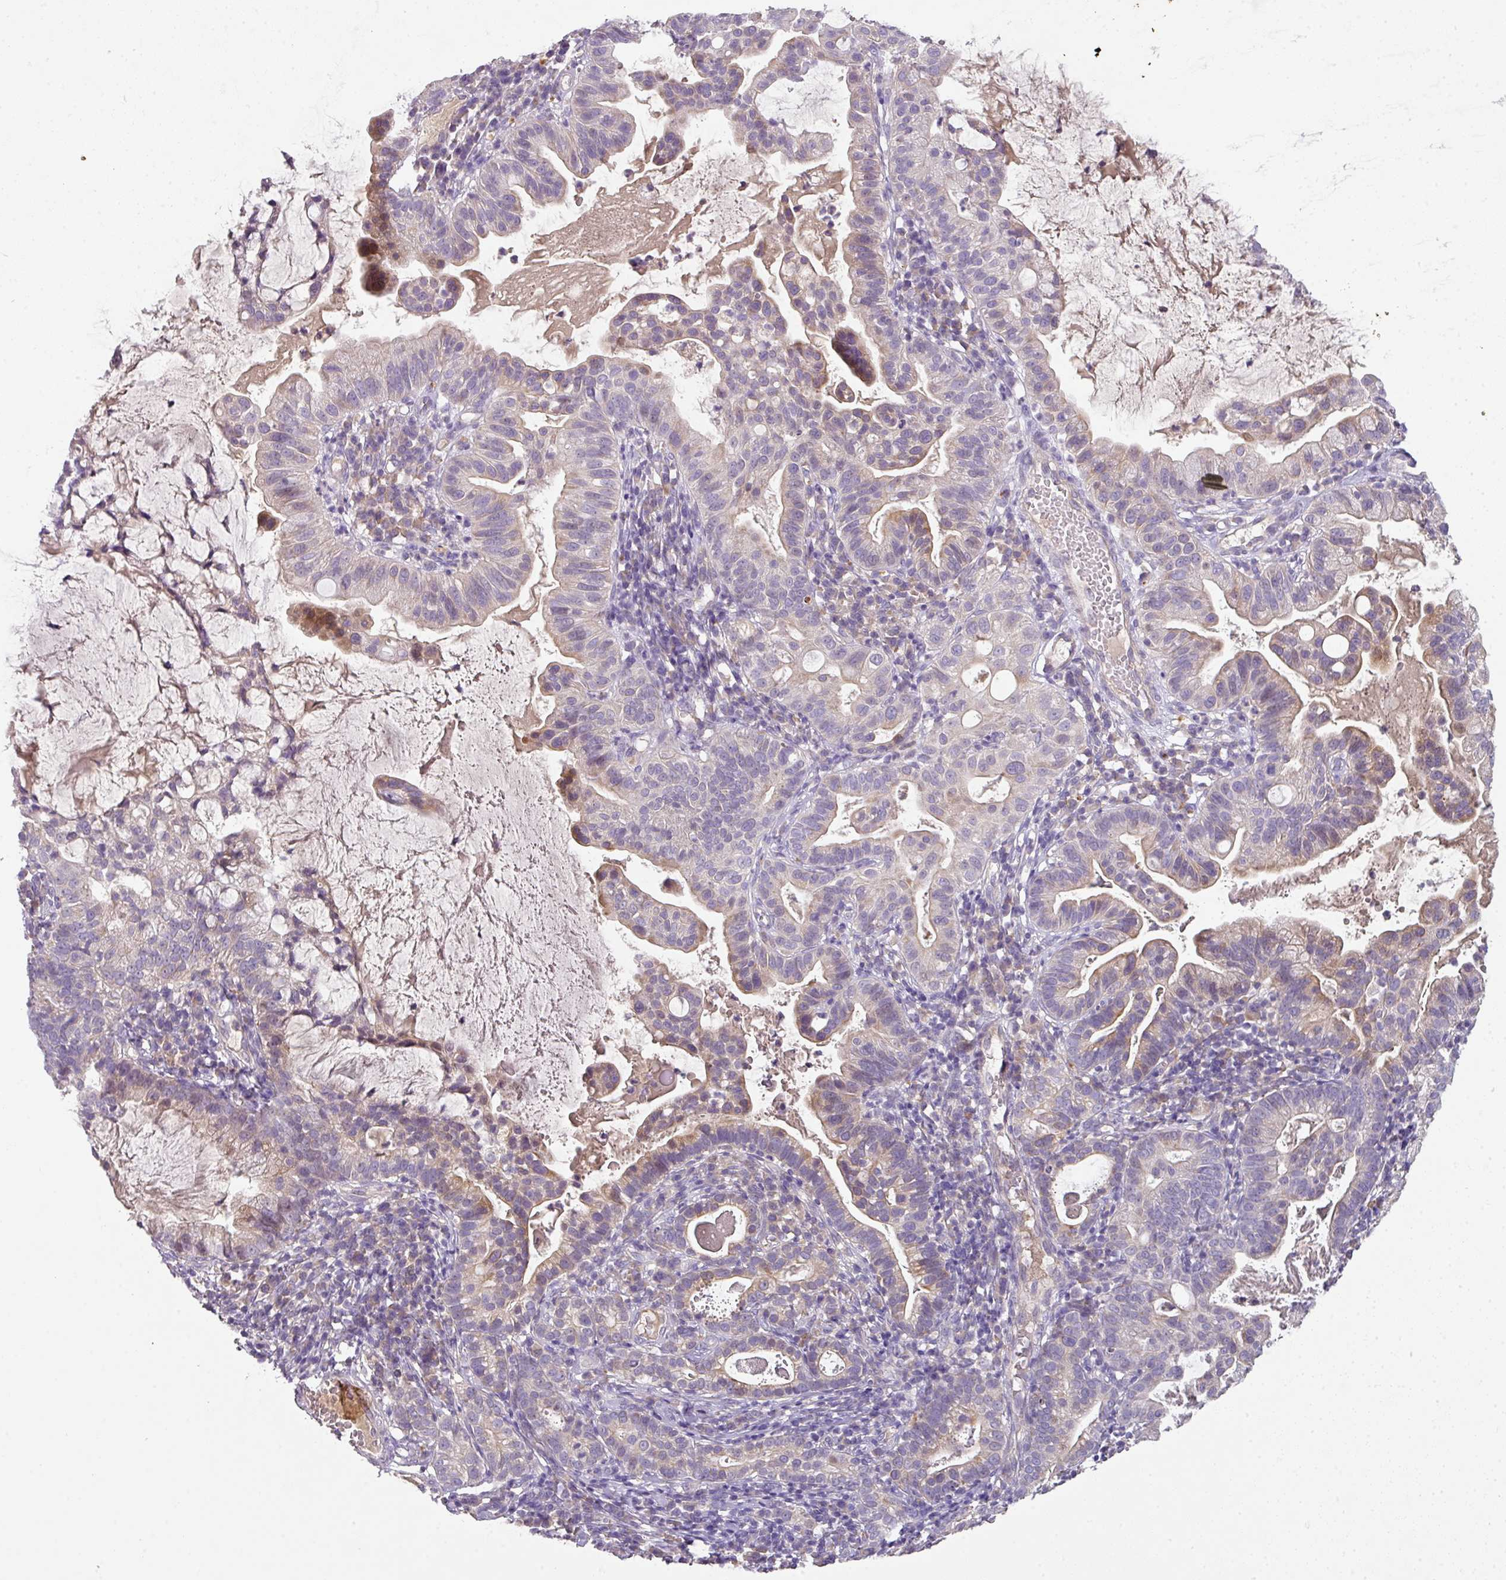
{"staining": {"intensity": "moderate", "quantity": "<25%", "location": "cytoplasmic/membranous,nuclear"}, "tissue": "cervical cancer", "cell_type": "Tumor cells", "image_type": "cancer", "snomed": [{"axis": "morphology", "description": "Adenocarcinoma, NOS"}, {"axis": "topography", "description": "Cervix"}], "caption": "Cervical cancer (adenocarcinoma) stained with a protein marker demonstrates moderate staining in tumor cells.", "gene": "ZNF266", "patient": {"sex": "female", "age": 41}}